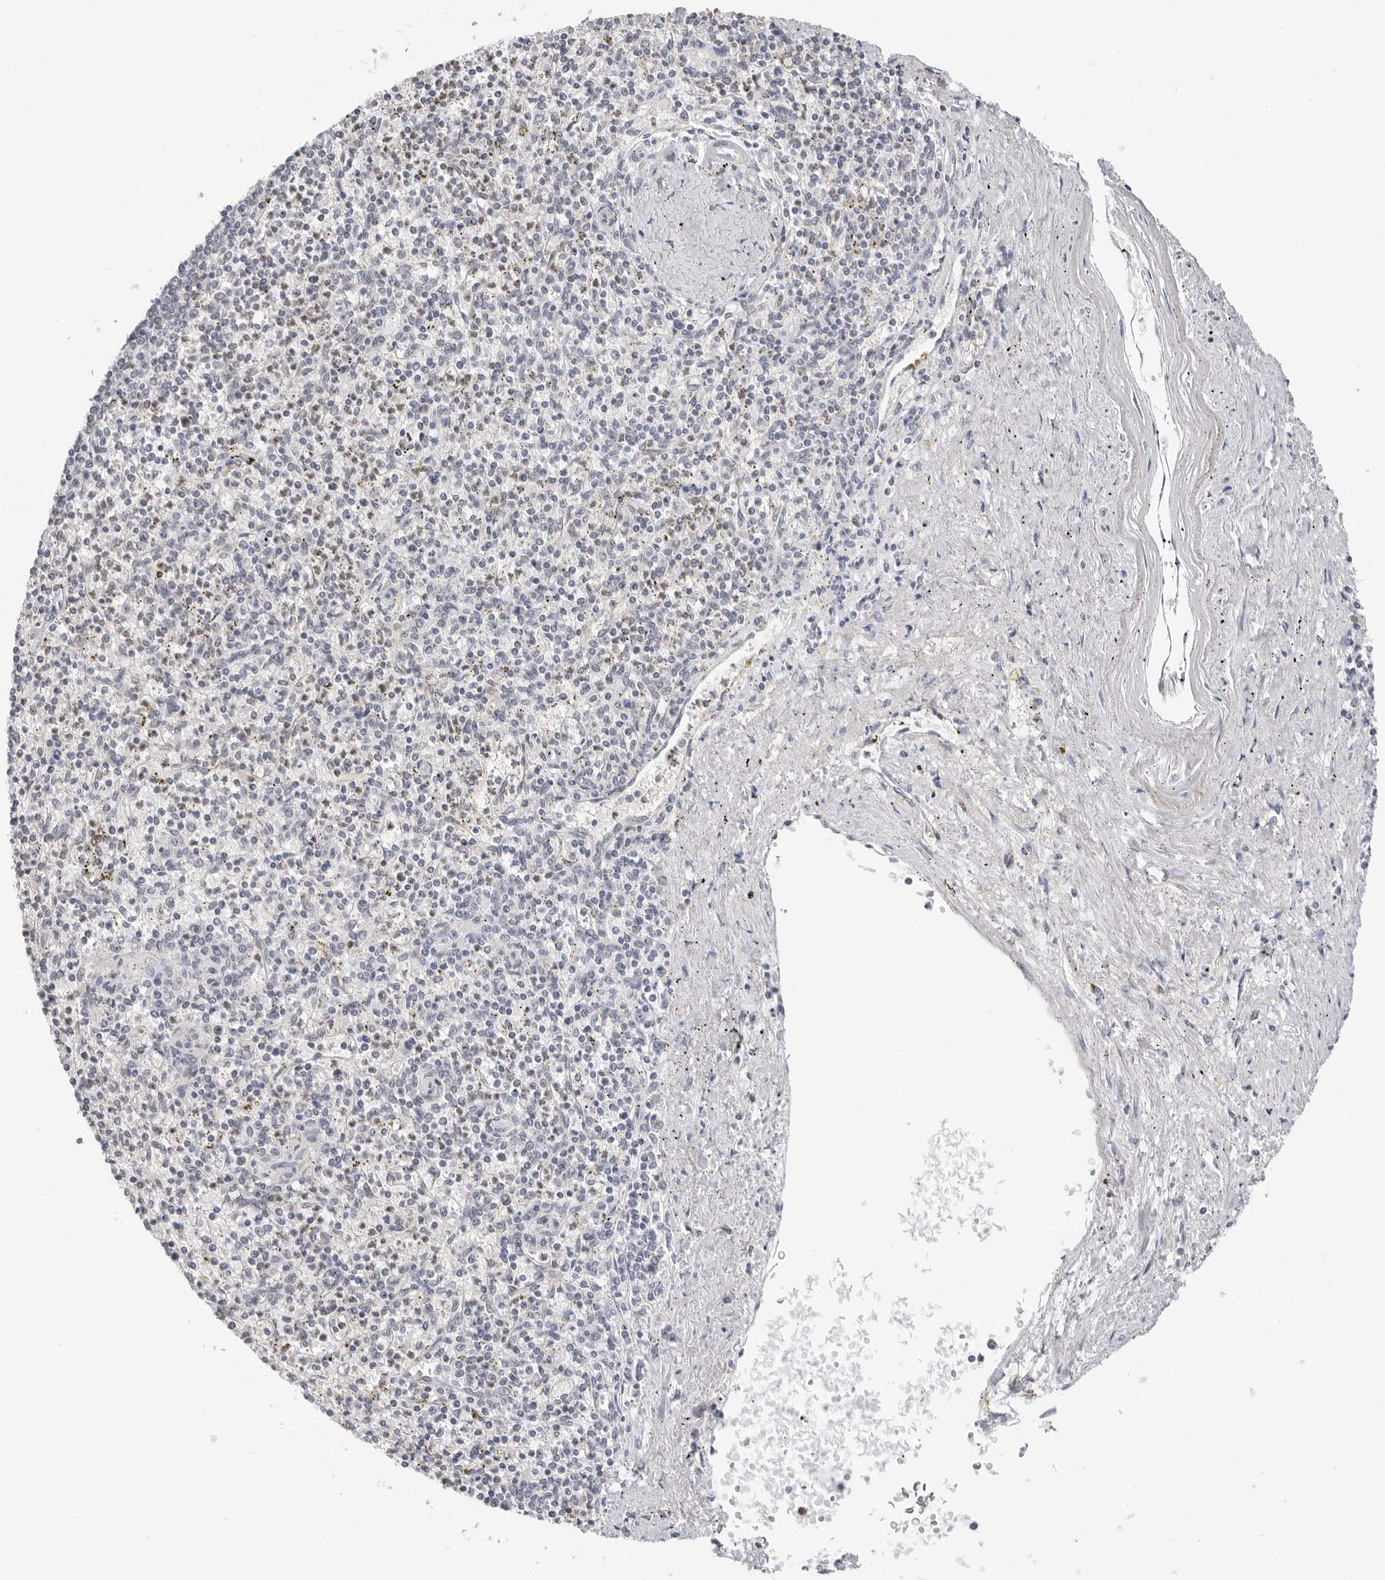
{"staining": {"intensity": "negative", "quantity": "none", "location": "none"}, "tissue": "spleen", "cell_type": "Cells in red pulp", "image_type": "normal", "snomed": [{"axis": "morphology", "description": "Normal tissue, NOS"}, {"axis": "topography", "description": "Spleen"}], "caption": "A high-resolution image shows immunohistochemistry (IHC) staining of normal spleen, which displays no significant expression in cells in red pulp. (Immunohistochemistry (ihc), brightfield microscopy, high magnification).", "gene": "MSH6", "patient": {"sex": "male", "age": 72}}